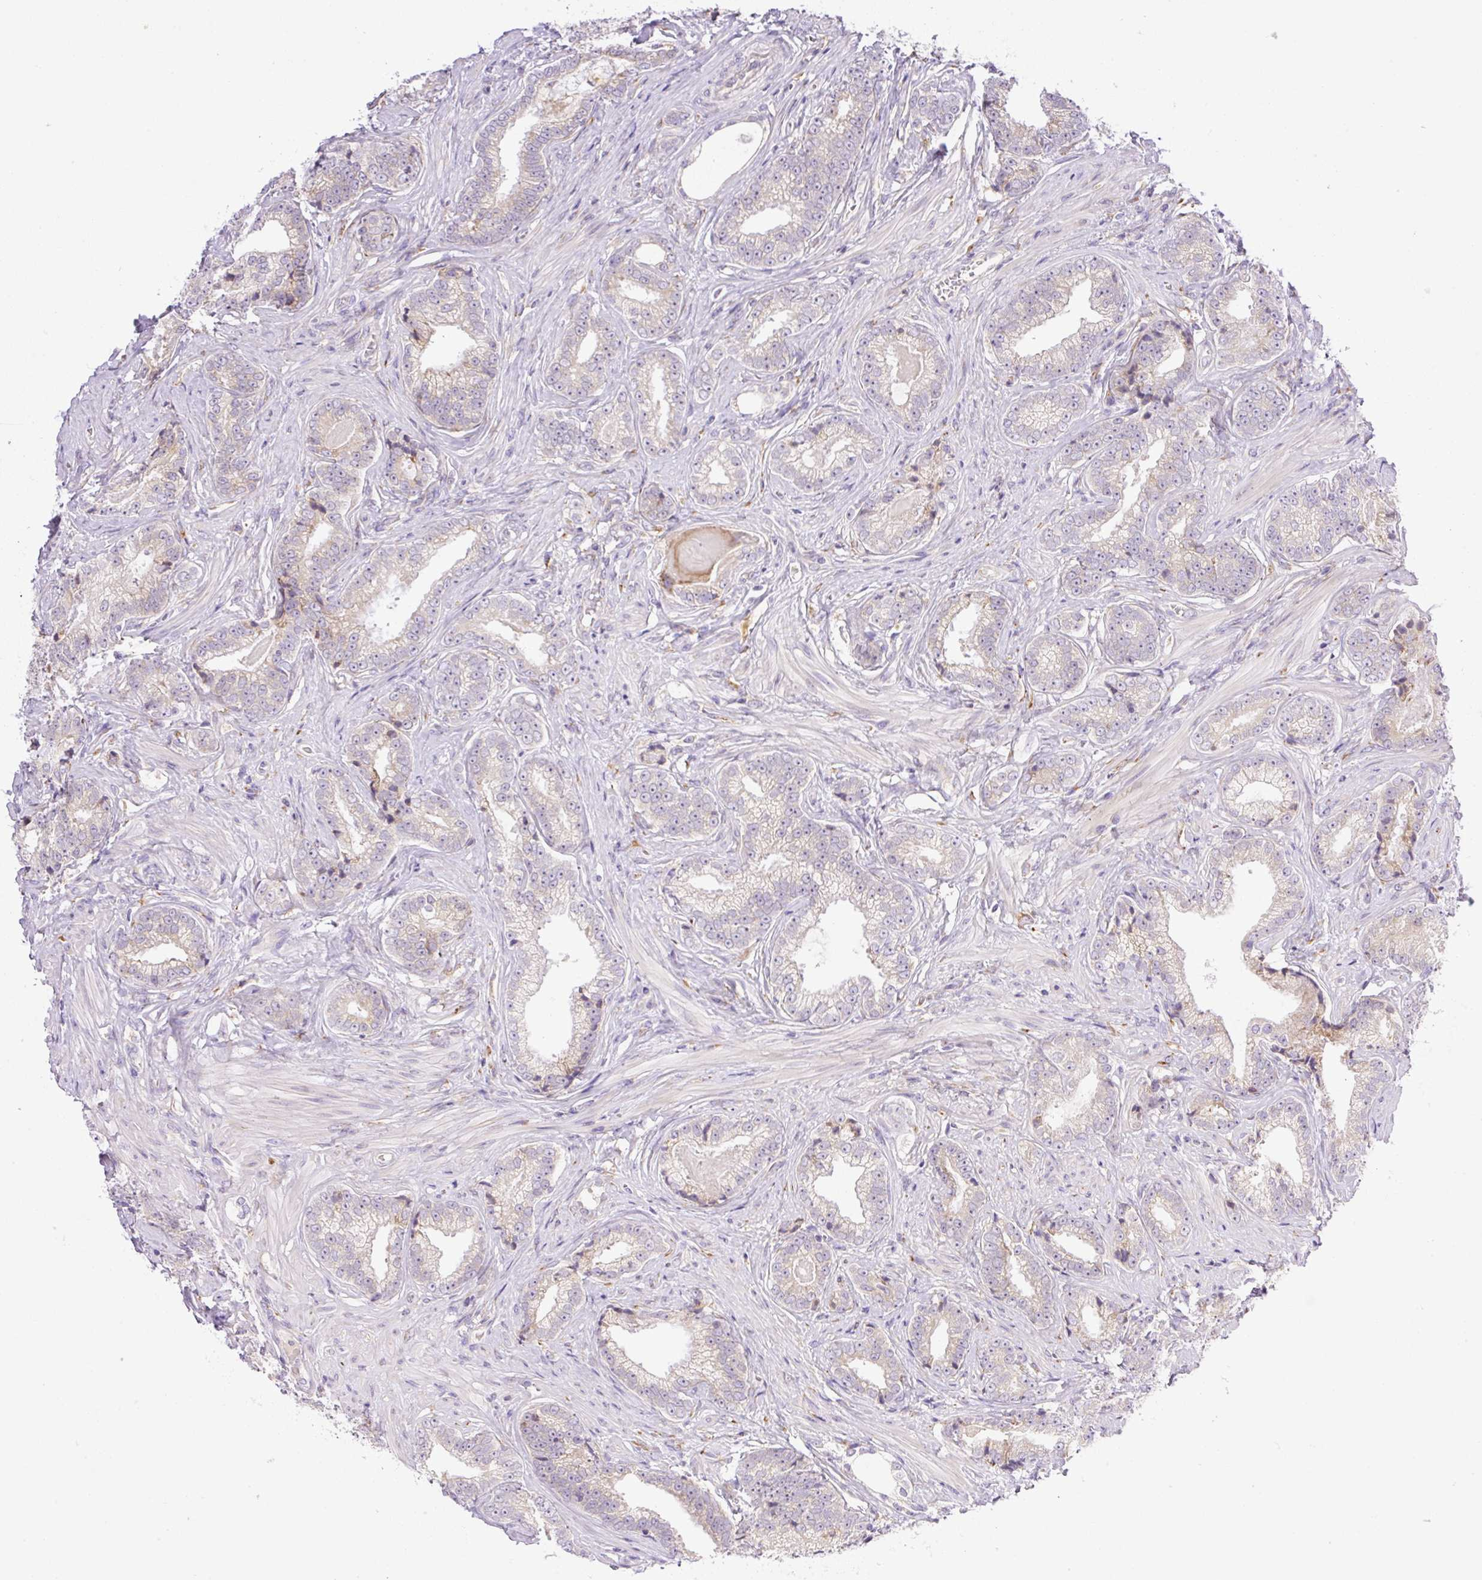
{"staining": {"intensity": "negative", "quantity": "none", "location": "none"}, "tissue": "prostate cancer", "cell_type": "Tumor cells", "image_type": "cancer", "snomed": [{"axis": "morphology", "description": "Adenocarcinoma, Low grade"}, {"axis": "topography", "description": "Prostate"}], "caption": "IHC of human prostate adenocarcinoma (low-grade) reveals no positivity in tumor cells.", "gene": "POFUT1", "patient": {"sex": "male", "age": 61}}